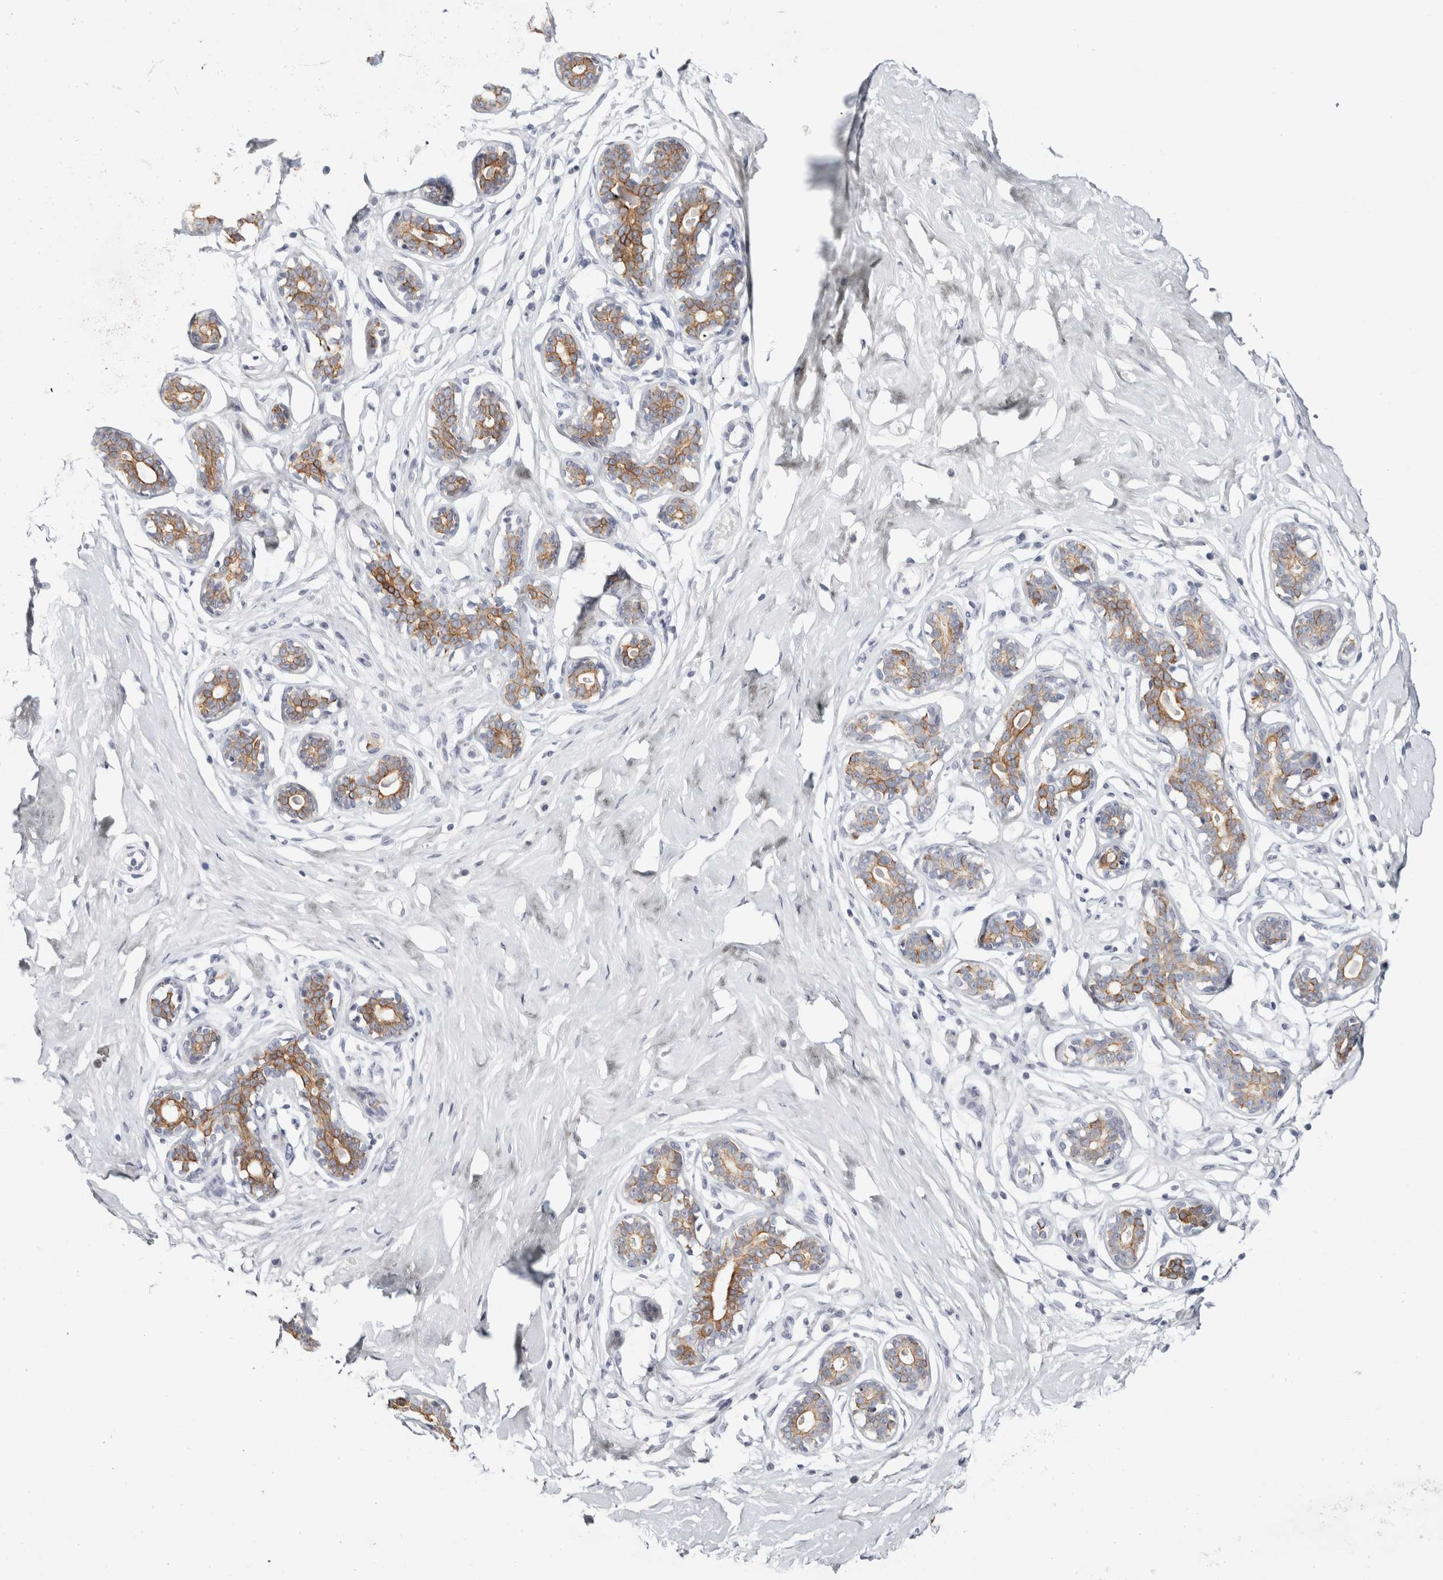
{"staining": {"intensity": "negative", "quantity": "none", "location": "none"}, "tissue": "breast", "cell_type": "Adipocytes", "image_type": "normal", "snomed": [{"axis": "morphology", "description": "Normal tissue, NOS"}, {"axis": "topography", "description": "Breast"}], "caption": "Immunohistochemistry image of benign breast: breast stained with DAB (3,3'-diaminobenzidine) reveals no significant protein staining in adipocytes. (Stains: DAB (3,3'-diaminobenzidine) immunohistochemistry with hematoxylin counter stain, Microscopy: brightfield microscopy at high magnification).", "gene": "RPH3AL", "patient": {"sex": "female", "age": 23}}